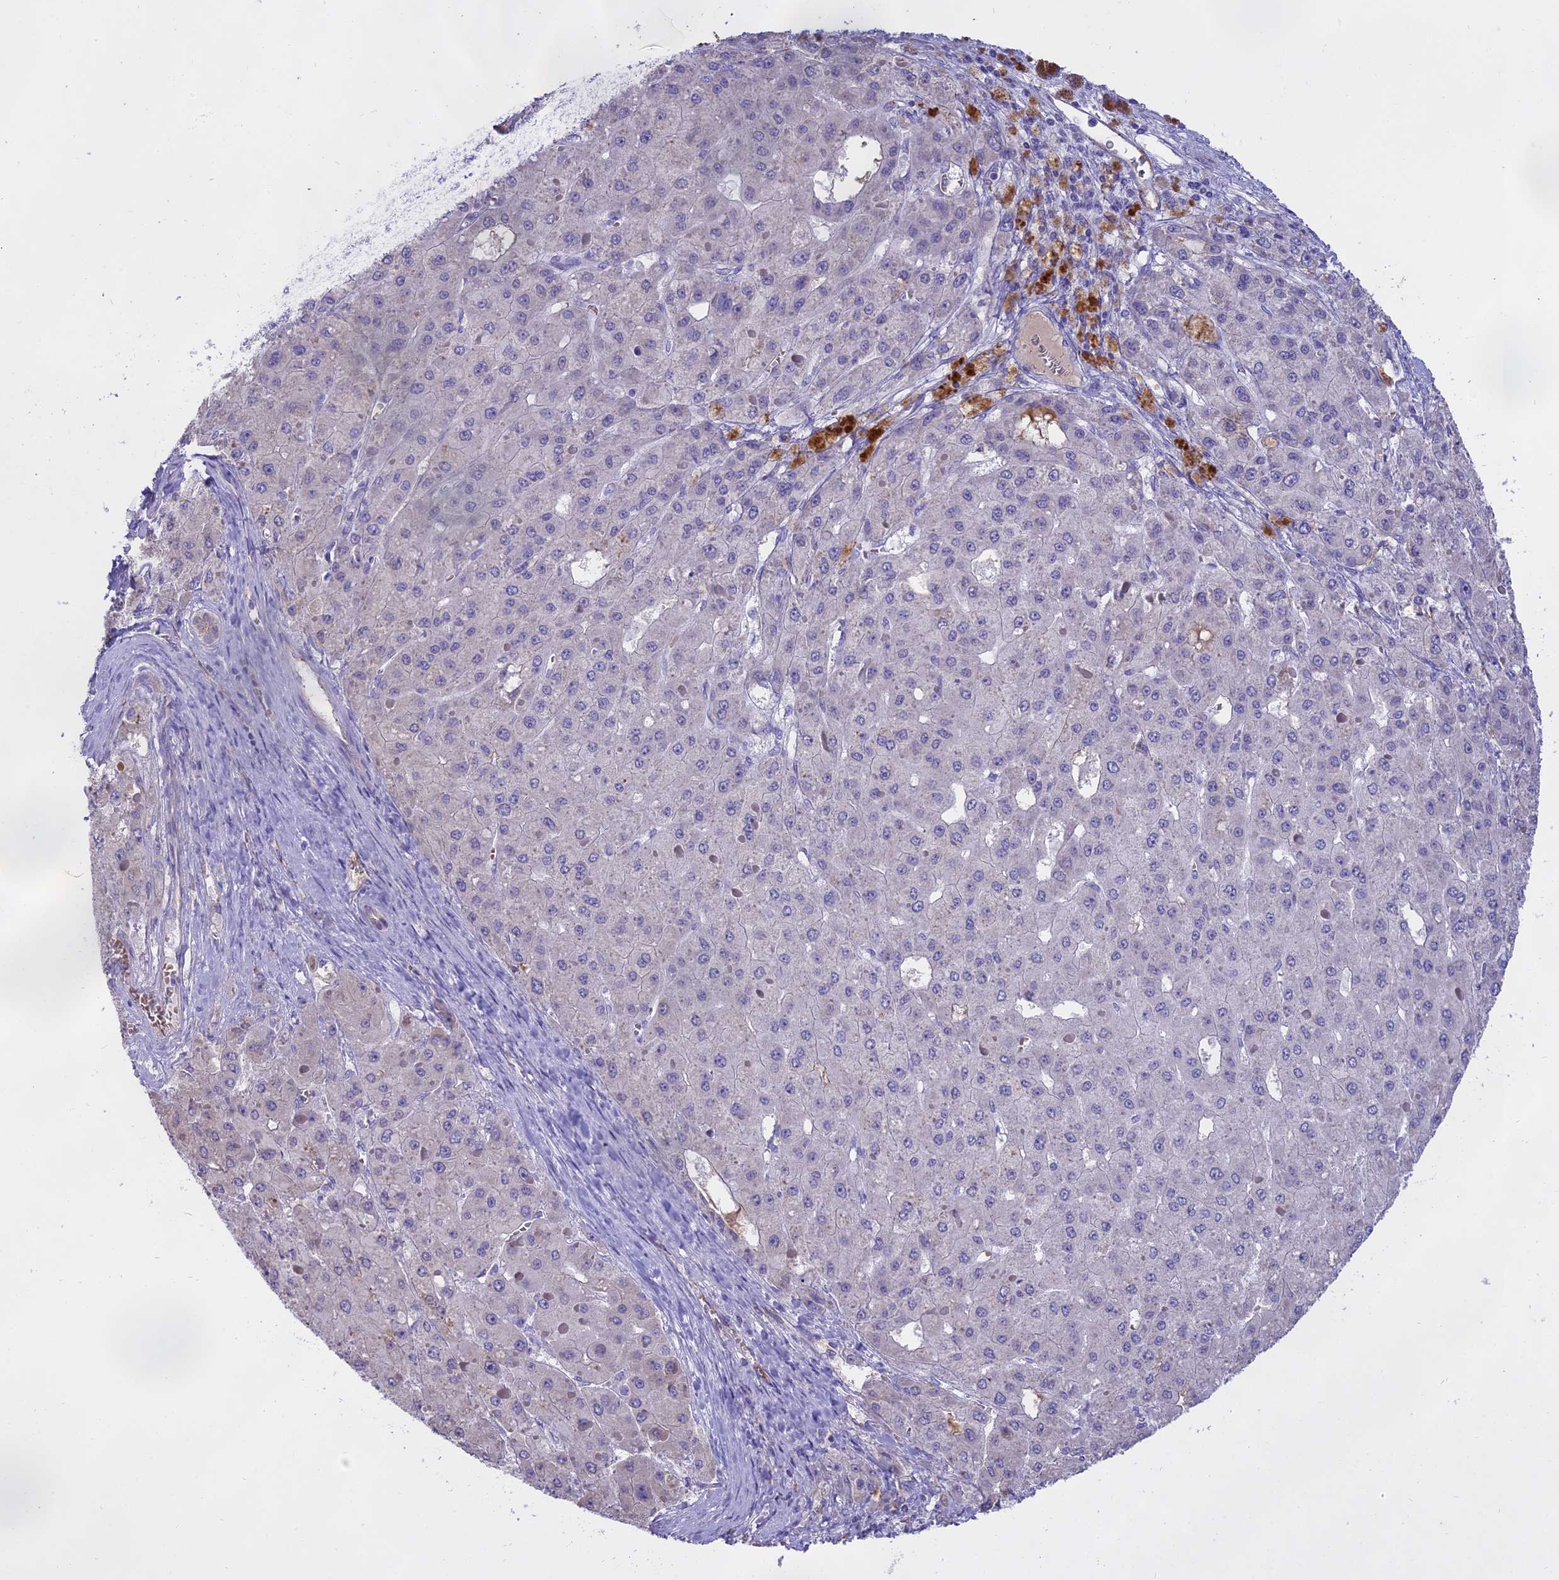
{"staining": {"intensity": "negative", "quantity": "none", "location": "none"}, "tissue": "liver cancer", "cell_type": "Tumor cells", "image_type": "cancer", "snomed": [{"axis": "morphology", "description": "Carcinoma, Hepatocellular, NOS"}, {"axis": "topography", "description": "Liver"}], "caption": "IHC of liver cancer (hepatocellular carcinoma) shows no staining in tumor cells. (Brightfield microscopy of DAB immunohistochemistry (IHC) at high magnification).", "gene": "WFDC2", "patient": {"sex": "female", "age": 73}}